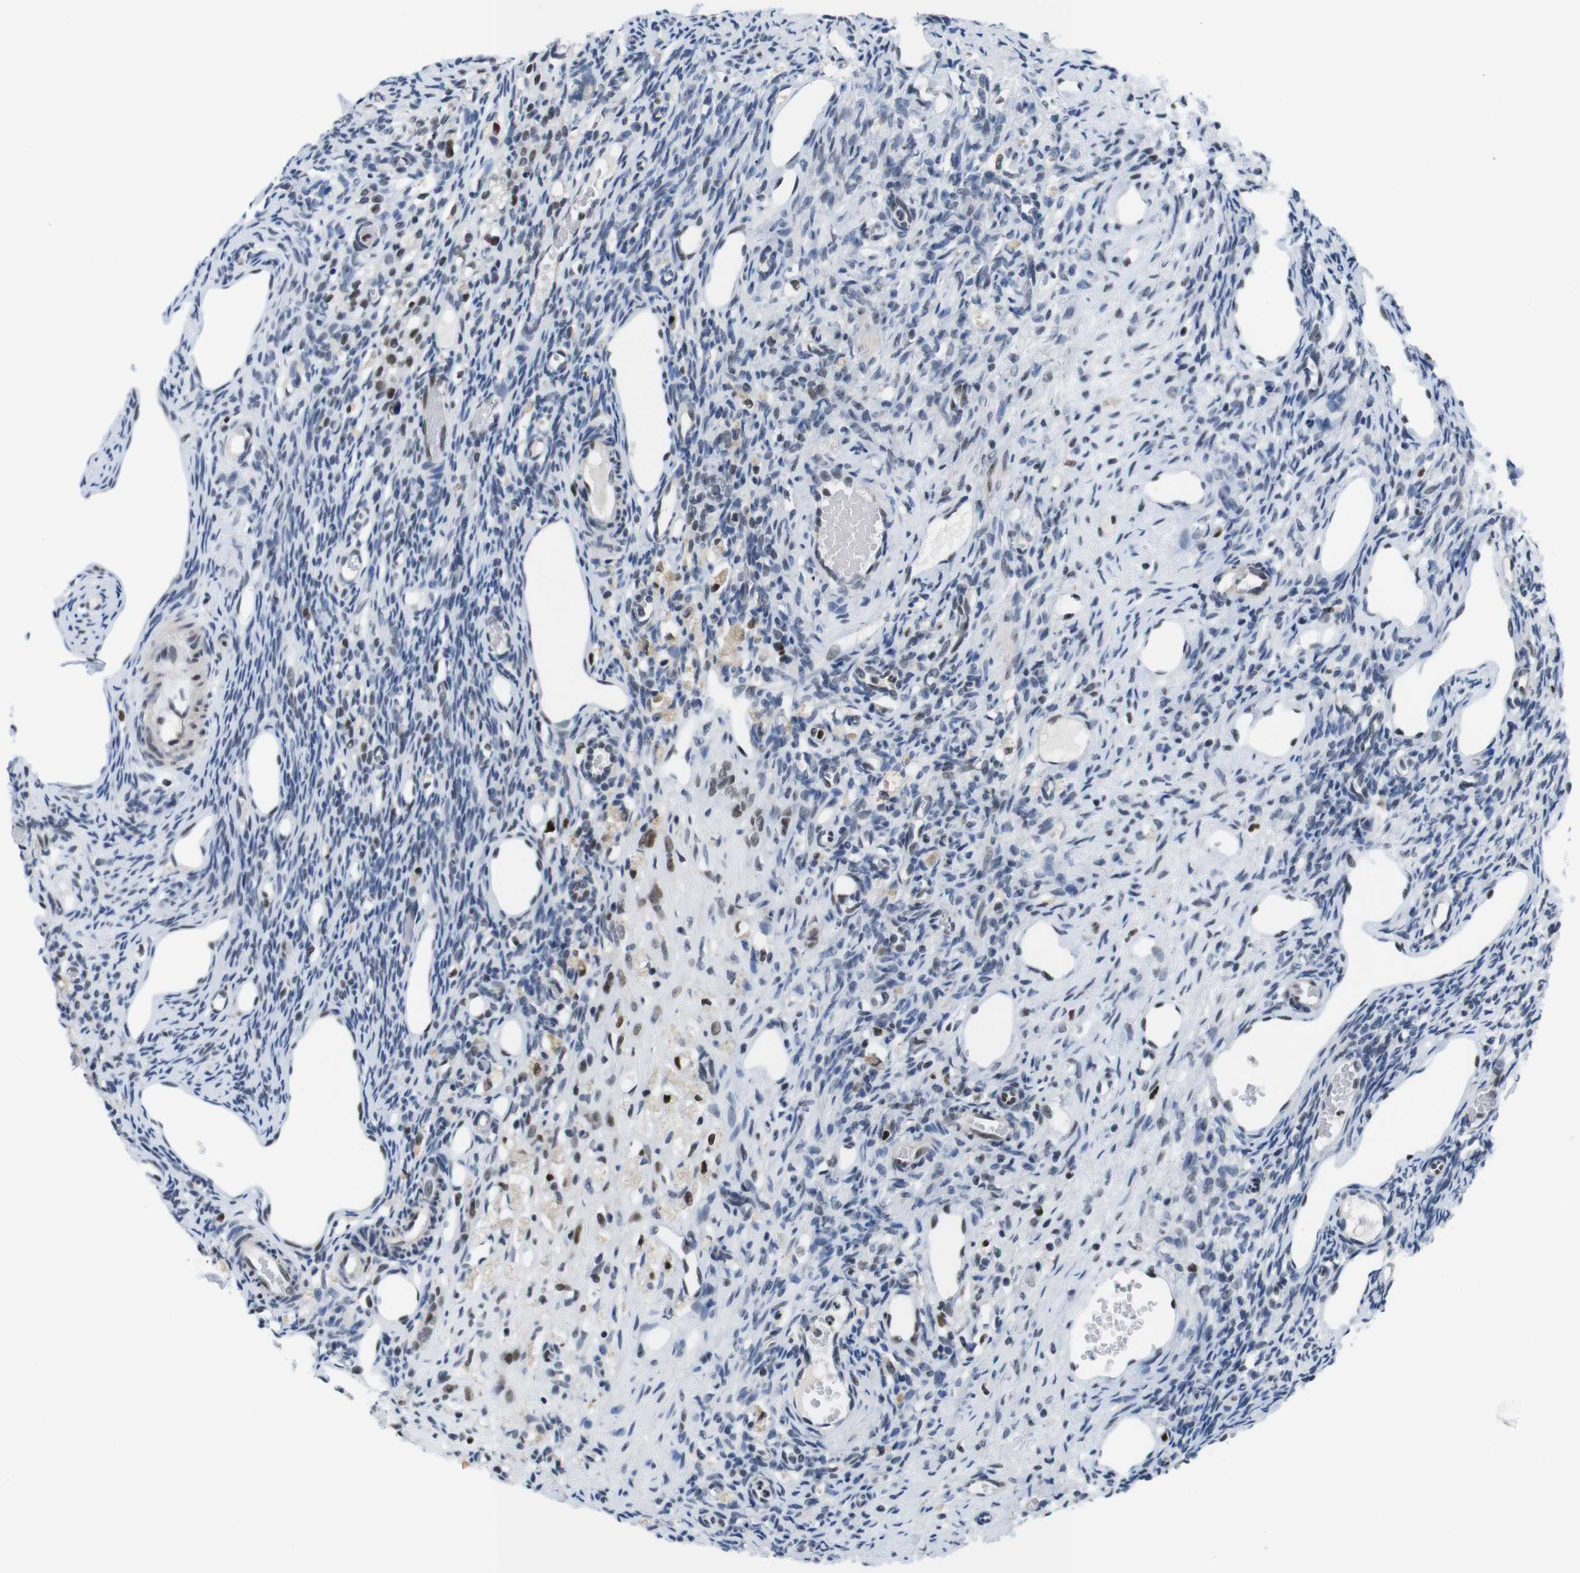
{"staining": {"intensity": "weak", "quantity": "<25%", "location": "nuclear"}, "tissue": "ovary", "cell_type": "Ovarian stroma cells", "image_type": "normal", "snomed": [{"axis": "morphology", "description": "Normal tissue, NOS"}, {"axis": "topography", "description": "Ovary"}], "caption": "Ovarian stroma cells show no significant protein positivity in benign ovary. (Brightfield microscopy of DAB (3,3'-diaminobenzidine) immunohistochemistry (IHC) at high magnification).", "gene": "PSME3", "patient": {"sex": "female", "age": 33}}